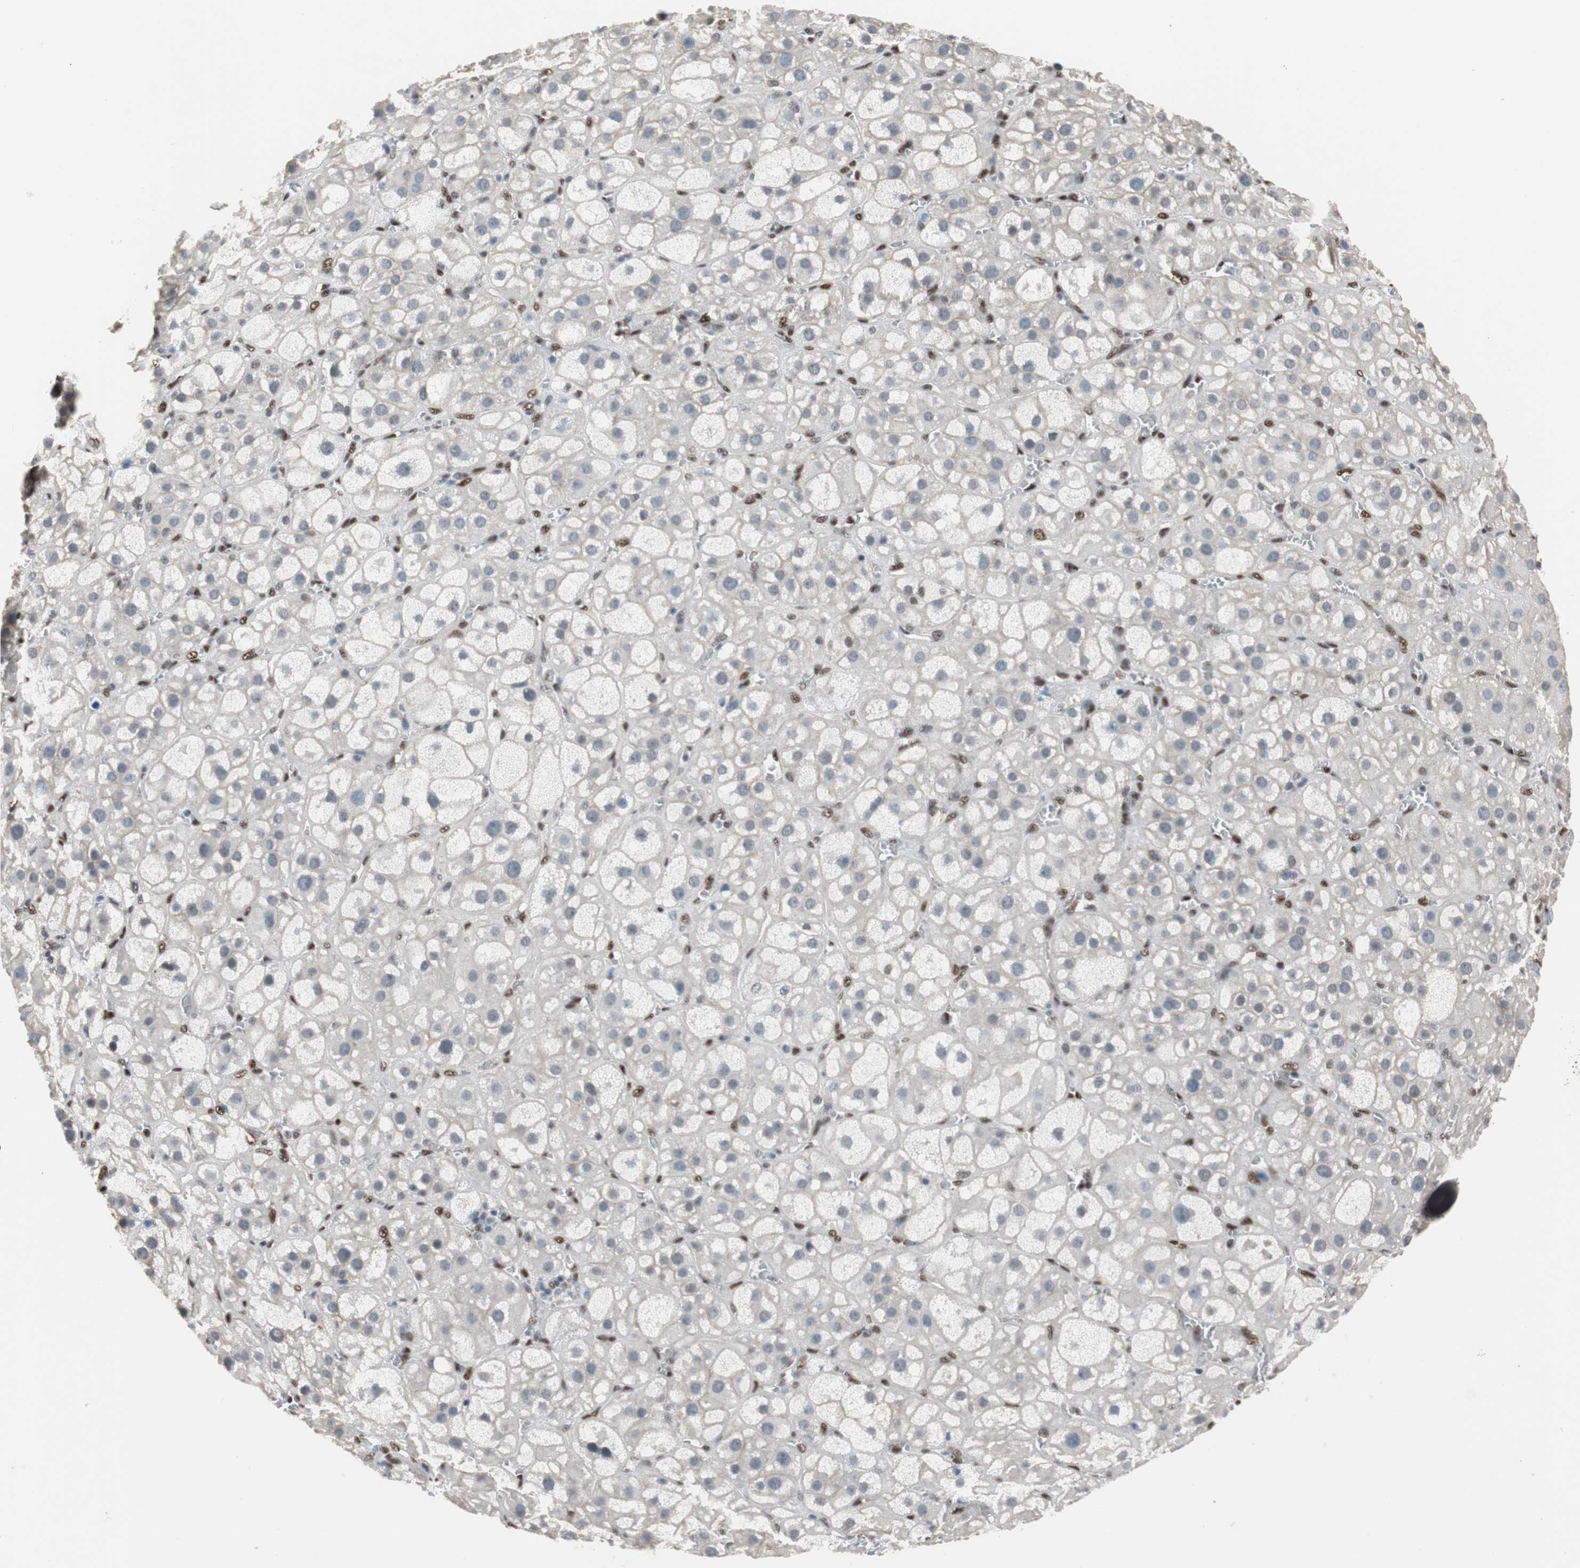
{"staining": {"intensity": "negative", "quantity": "none", "location": "none"}, "tissue": "adrenal gland", "cell_type": "Glandular cells", "image_type": "normal", "snomed": [{"axis": "morphology", "description": "Normal tissue, NOS"}, {"axis": "topography", "description": "Adrenal gland"}], "caption": "A high-resolution micrograph shows immunohistochemistry (IHC) staining of unremarkable adrenal gland, which reveals no significant expression in glandular cells. Nuclei are stained in blue.", "gene": "PML", "patient": {"sex": "female", "age": 47}}